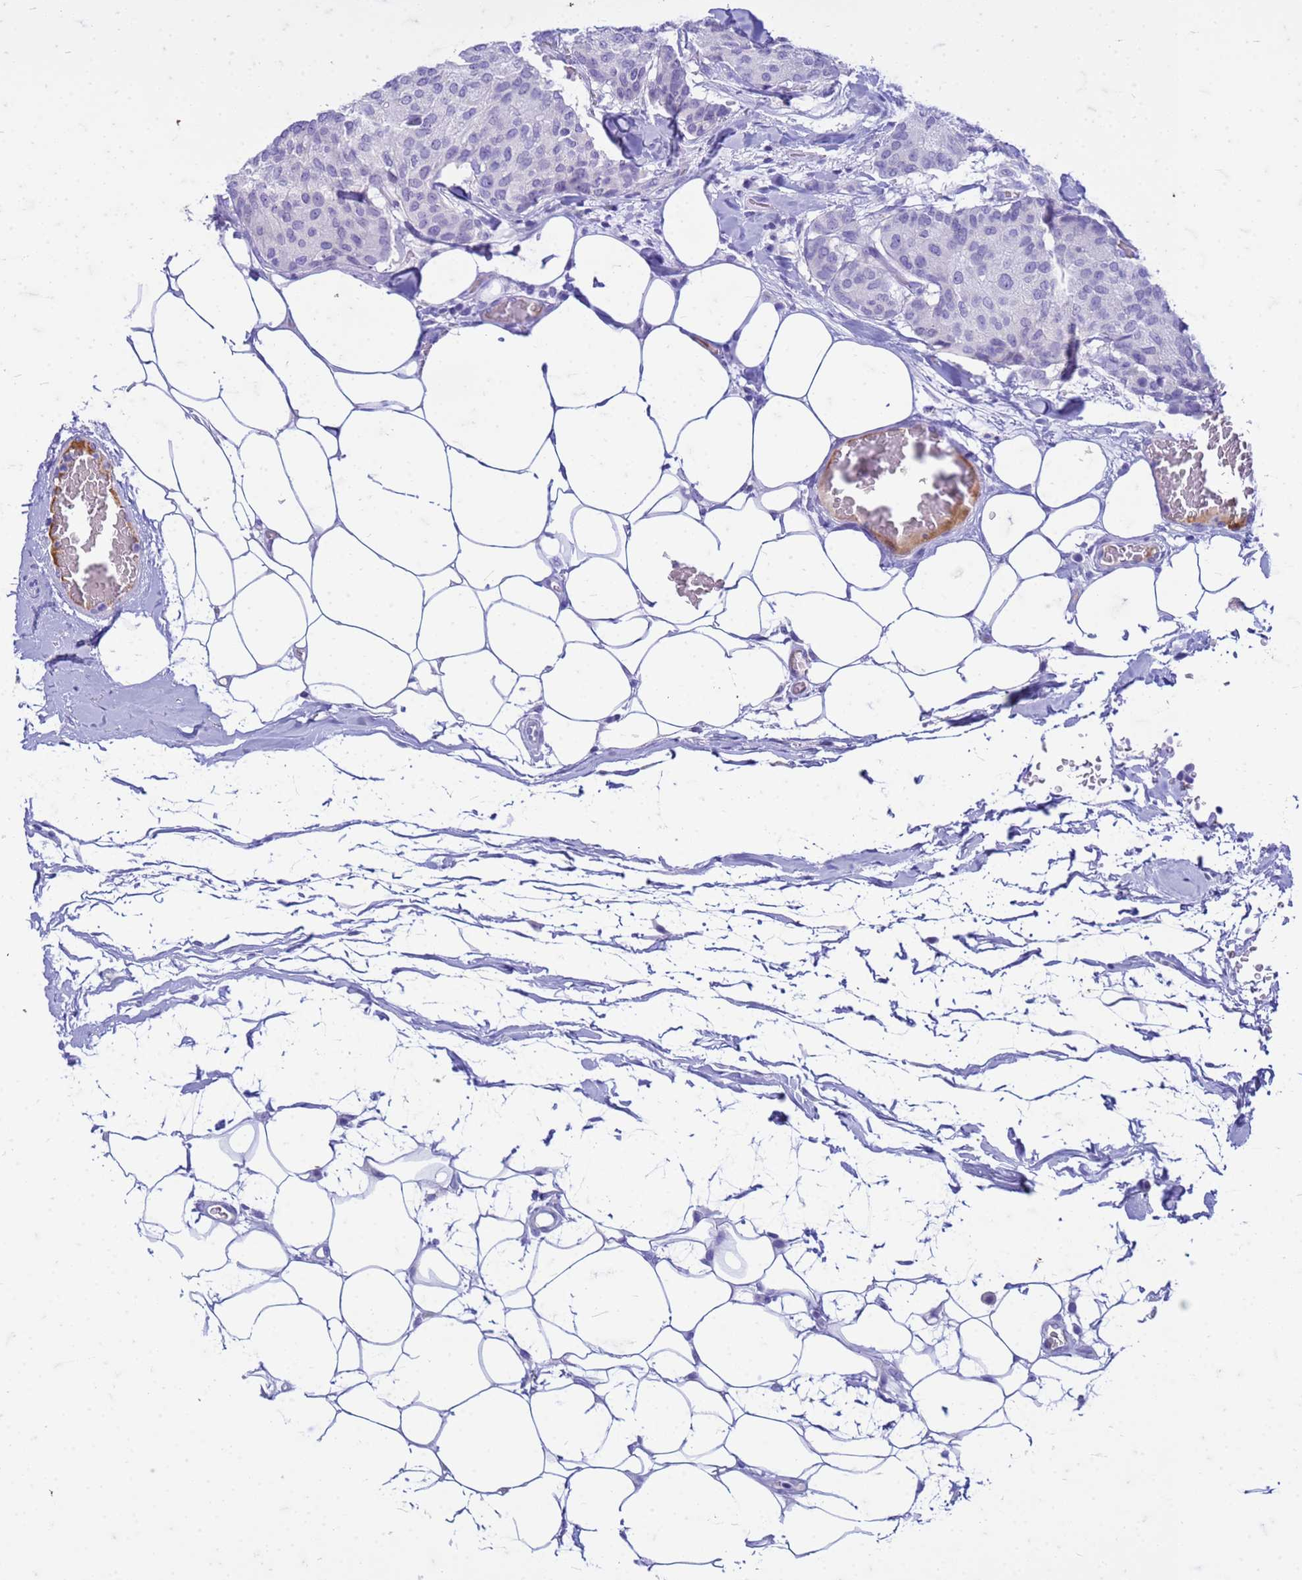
{"staining": {"intensity": "negative", "quantity": "none", "location": "none"}, "tissue": "breast cancer", "cell_type": "Tumor cells", "image_type": "cancer", "snomed": [{"axis": "morphology", "description": "Duct carcinoma"}, {"axis": "topography", "description": "Breast"}], "caption": "The image demonstrates no staining of tumor cells in breast cancer (intraductal carcinoma).", "gene": "CFAP100", "patient": {"sex": "female", "age": 75}}